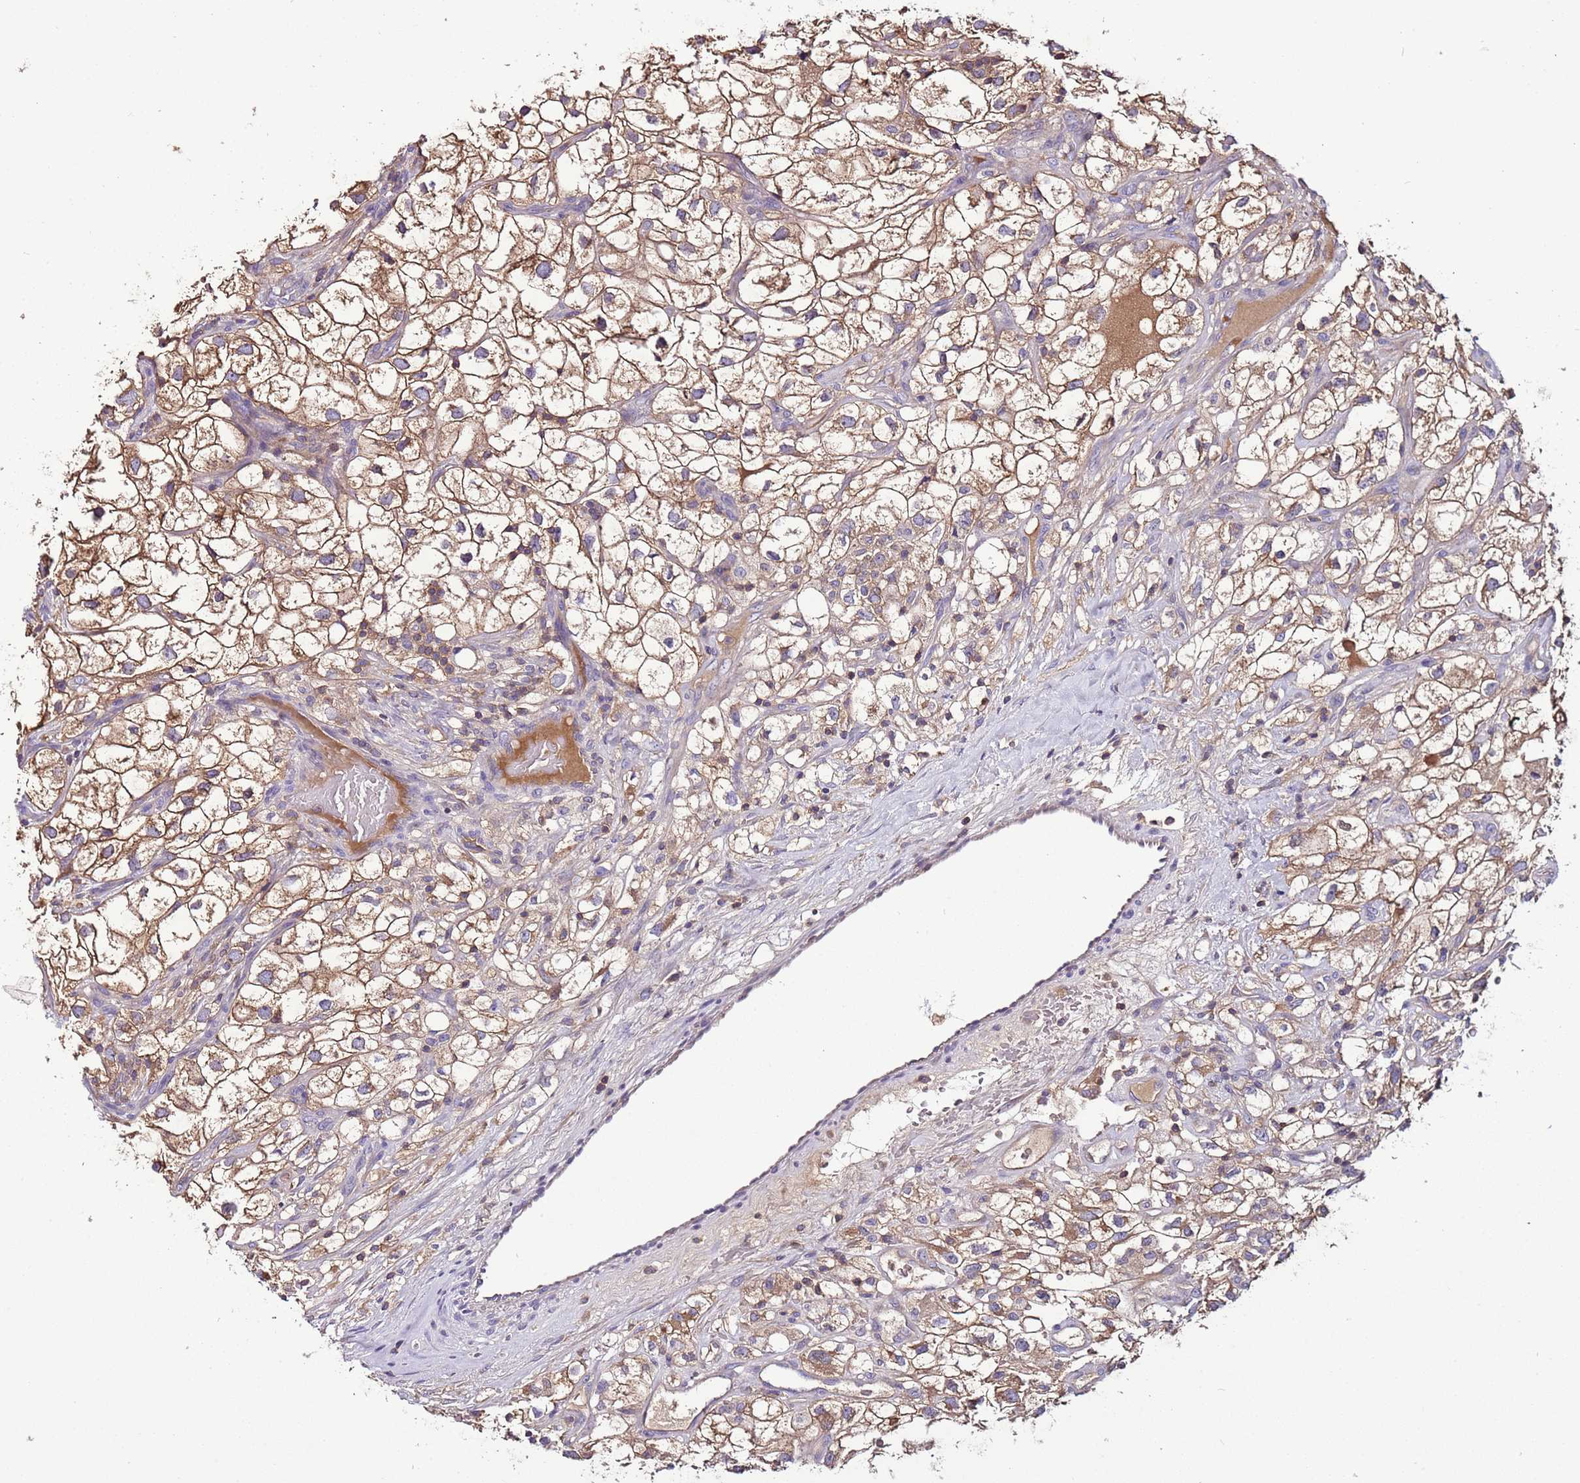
{"staining": {"intensity": "weak", "quantity": ">75%", "location": "cytoplasmic/membranous"}, "tissue": "renal cancer", "cell_type": "Tumor cells", "image_type": "cancer", "snomed": [{"axis": "morphology", "description": "Adenocarcinoma, NOS"}, {"axis": "topography", "description": "Kidney"}], "caption": "Protein expression analysis of renal adenocarcinoma exhibits weak cytoplasmic/membranous expression in approximately >75% of tumor cells. (Brightfield microscopy of DAB IHC at high magnification).", "gene": "IGIP", "patient": {"sex": "male", "age": 59}}